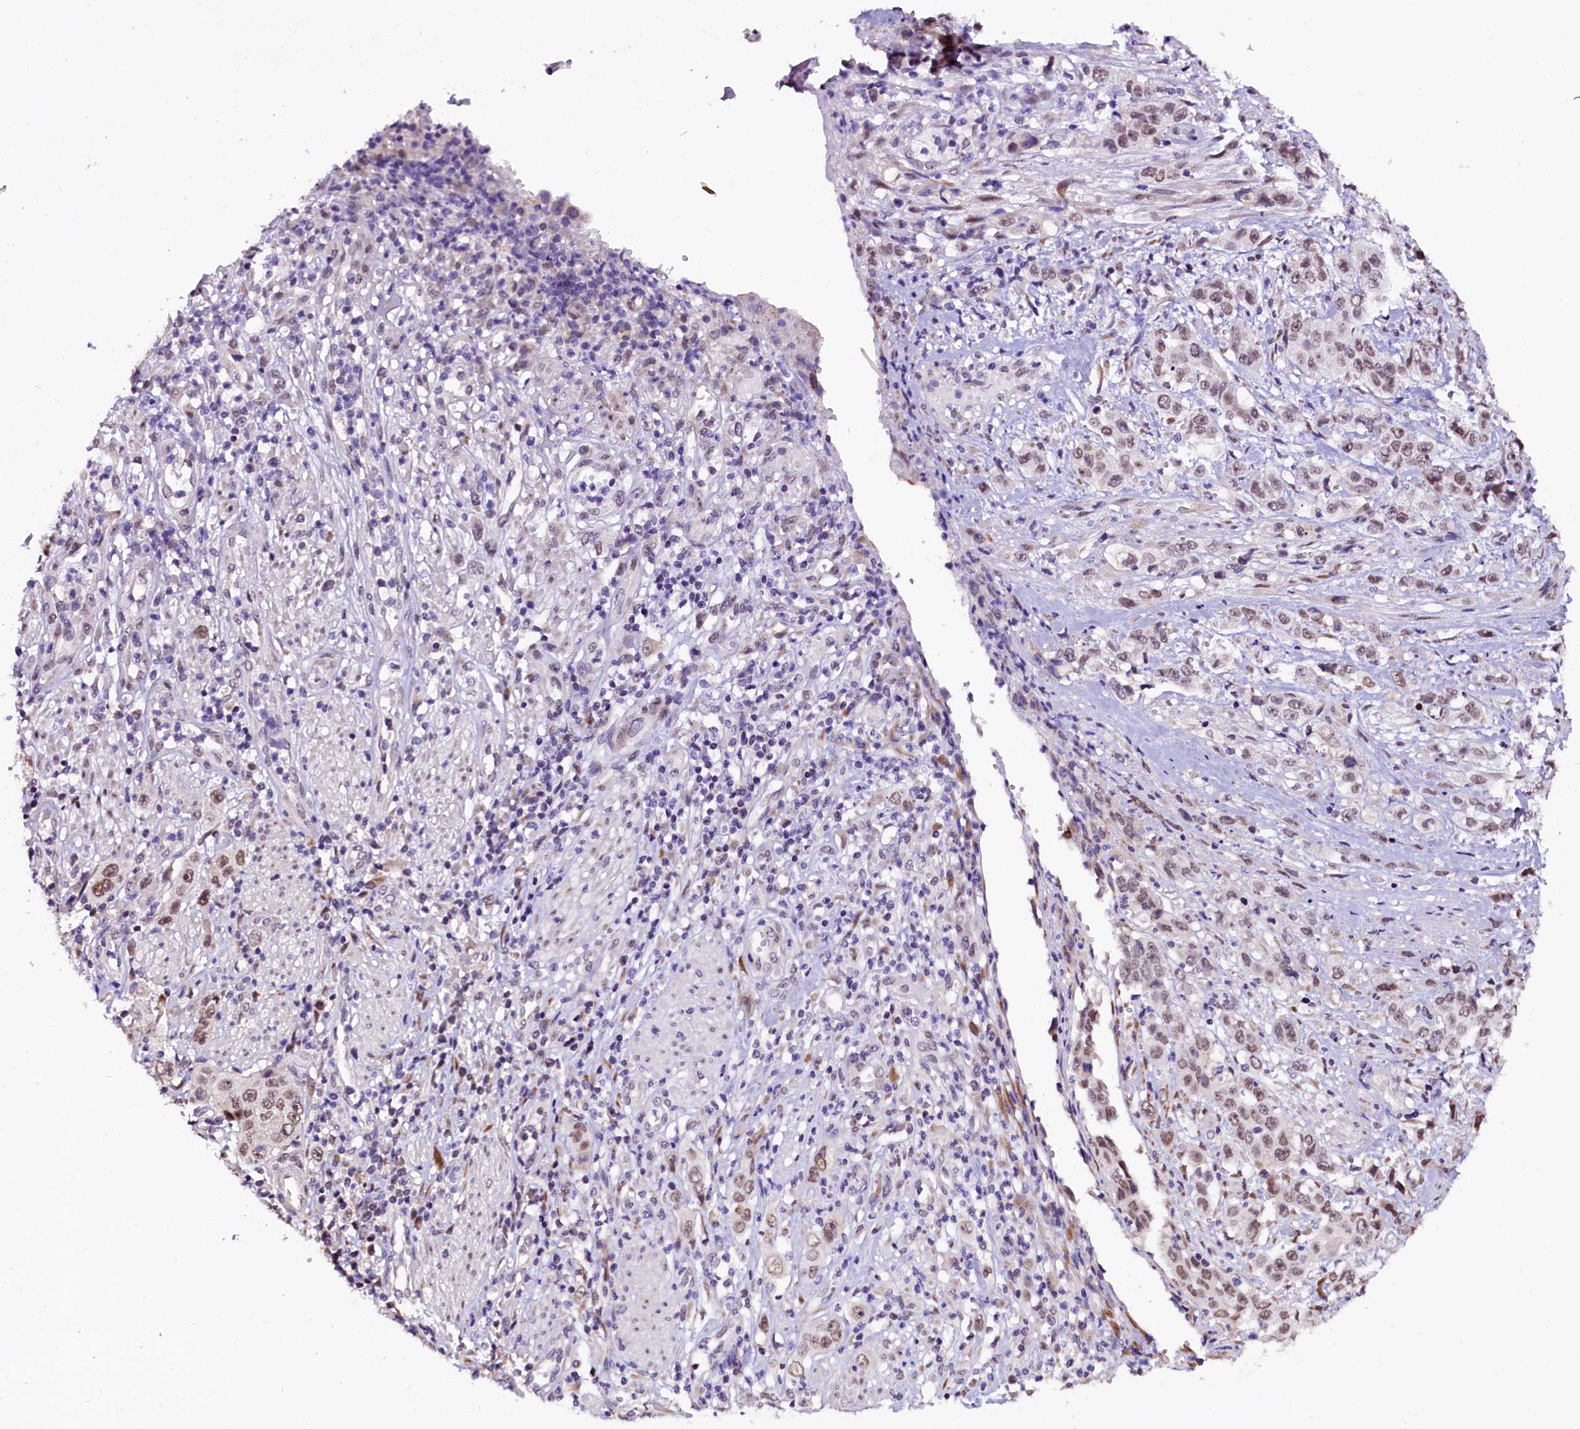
{"staining": {"intensity": "weak", "quantity": ">75%", "location": "nuclear"}, "tissue": "stomach cancer", "cell_type": "Tumor cells", "image_type": "cancer", "snomed": [{"axis": "morphology", "description": "Adenocarcinoma, NOS"}, {"axis": "topography", "description": "Stomach, upper"}], "caption": "Stomach cancer (adenocarcinoma) tissue shows weak nuclear positivity in approximately >75% of tumor cells", "gene": "RPUSD2", "patient": {"sex": "male", "age": 62}}